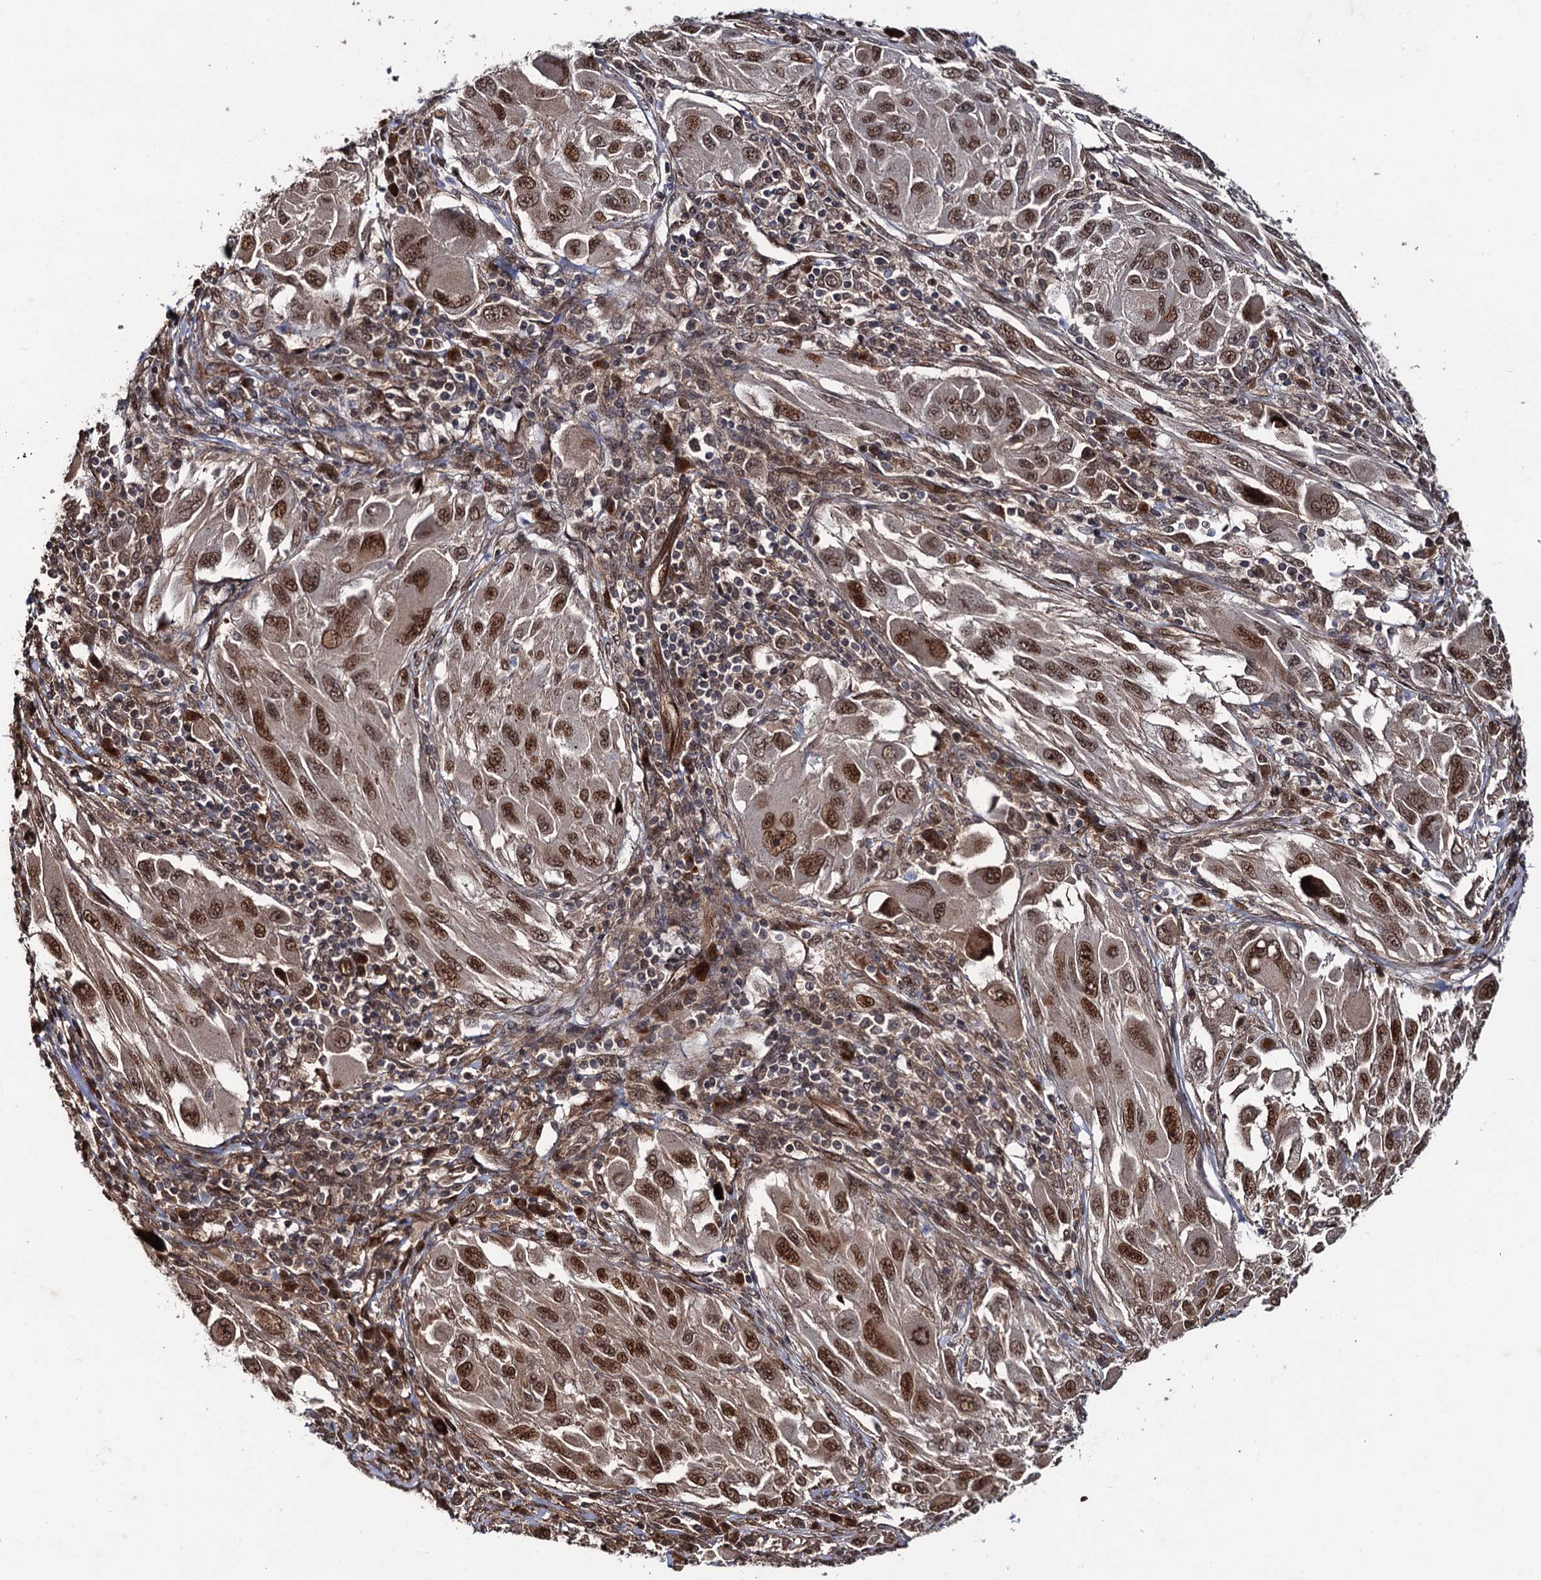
{"staining": {"intensity": "moderate", "quantity": ">75%", "location": "nuclear"}, "tissue": "melanoma", "cell_type": "Tumor cells", "image_type": "cancer", "snomed": [{"axis": "morphology", "description": "Malignant melanoma, NOS"}, {"axis": "topography", "description": "Skin"}], "caption": "This micrograph shows immunohistochemistry staining of human malignant melanoma, with medium moderate nuclear positivity in approximately >75% of tumor cells.", "gene": "CDC23", "patient": {"sex": "female", "age": 91}}